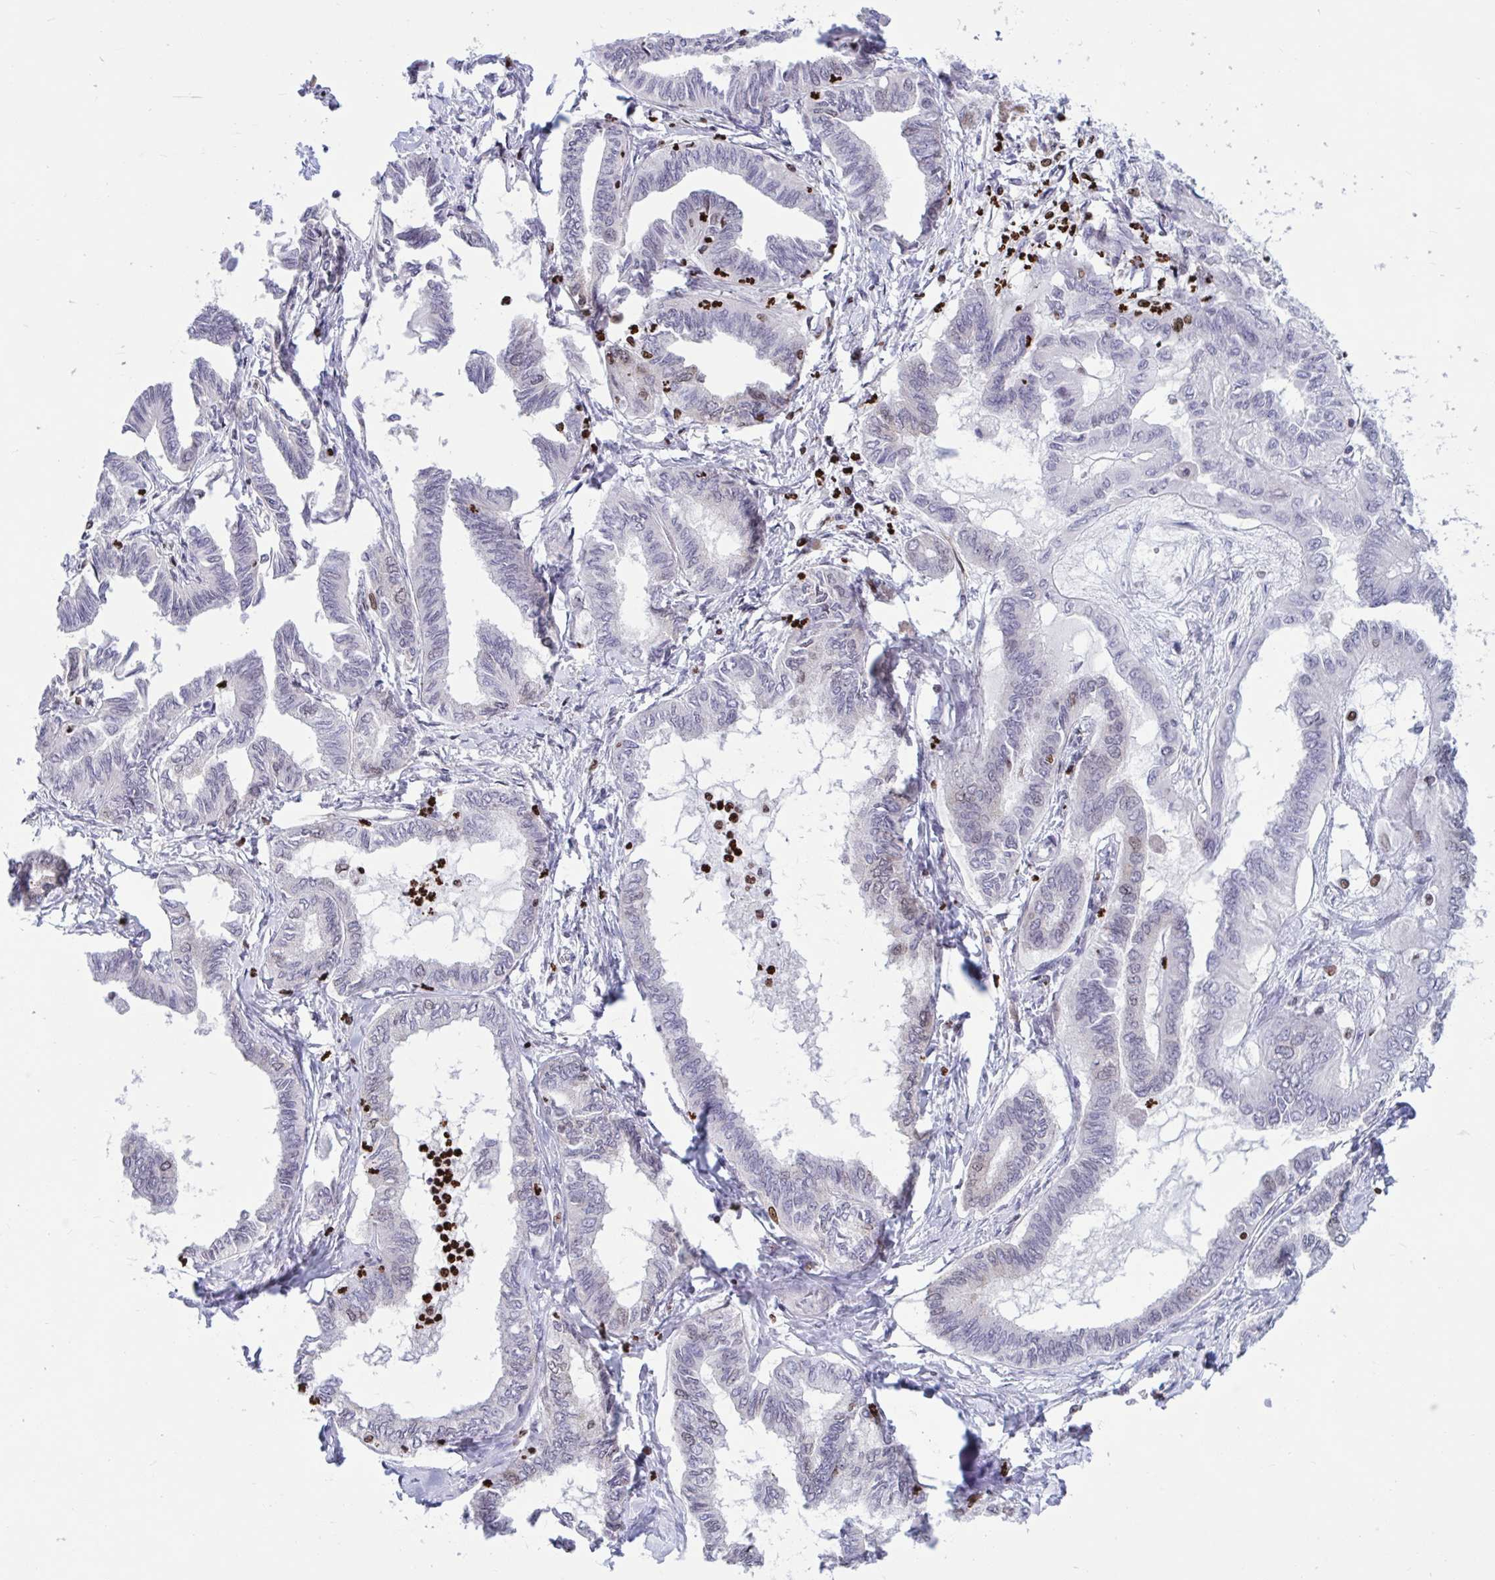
{"staining": {"intensity": "moderate", "quantity": "<25%", "location": "nuclear"}, "tissue": "ovarian cancer", "cell_type": "Tumor cells", "image_type": "cancer", "snomed": [{"axis": "morphology", "description": "Carcinoma, endometroid"}, {"axis": "topography", "description": "Ovary"}], "caption": "Endometroid carcinoma (ovarian) stained with a protein marker displays moderate staining in tumor cells.", "gene": "HMGB2", "patient": {"sex": "female", "age": 70}}